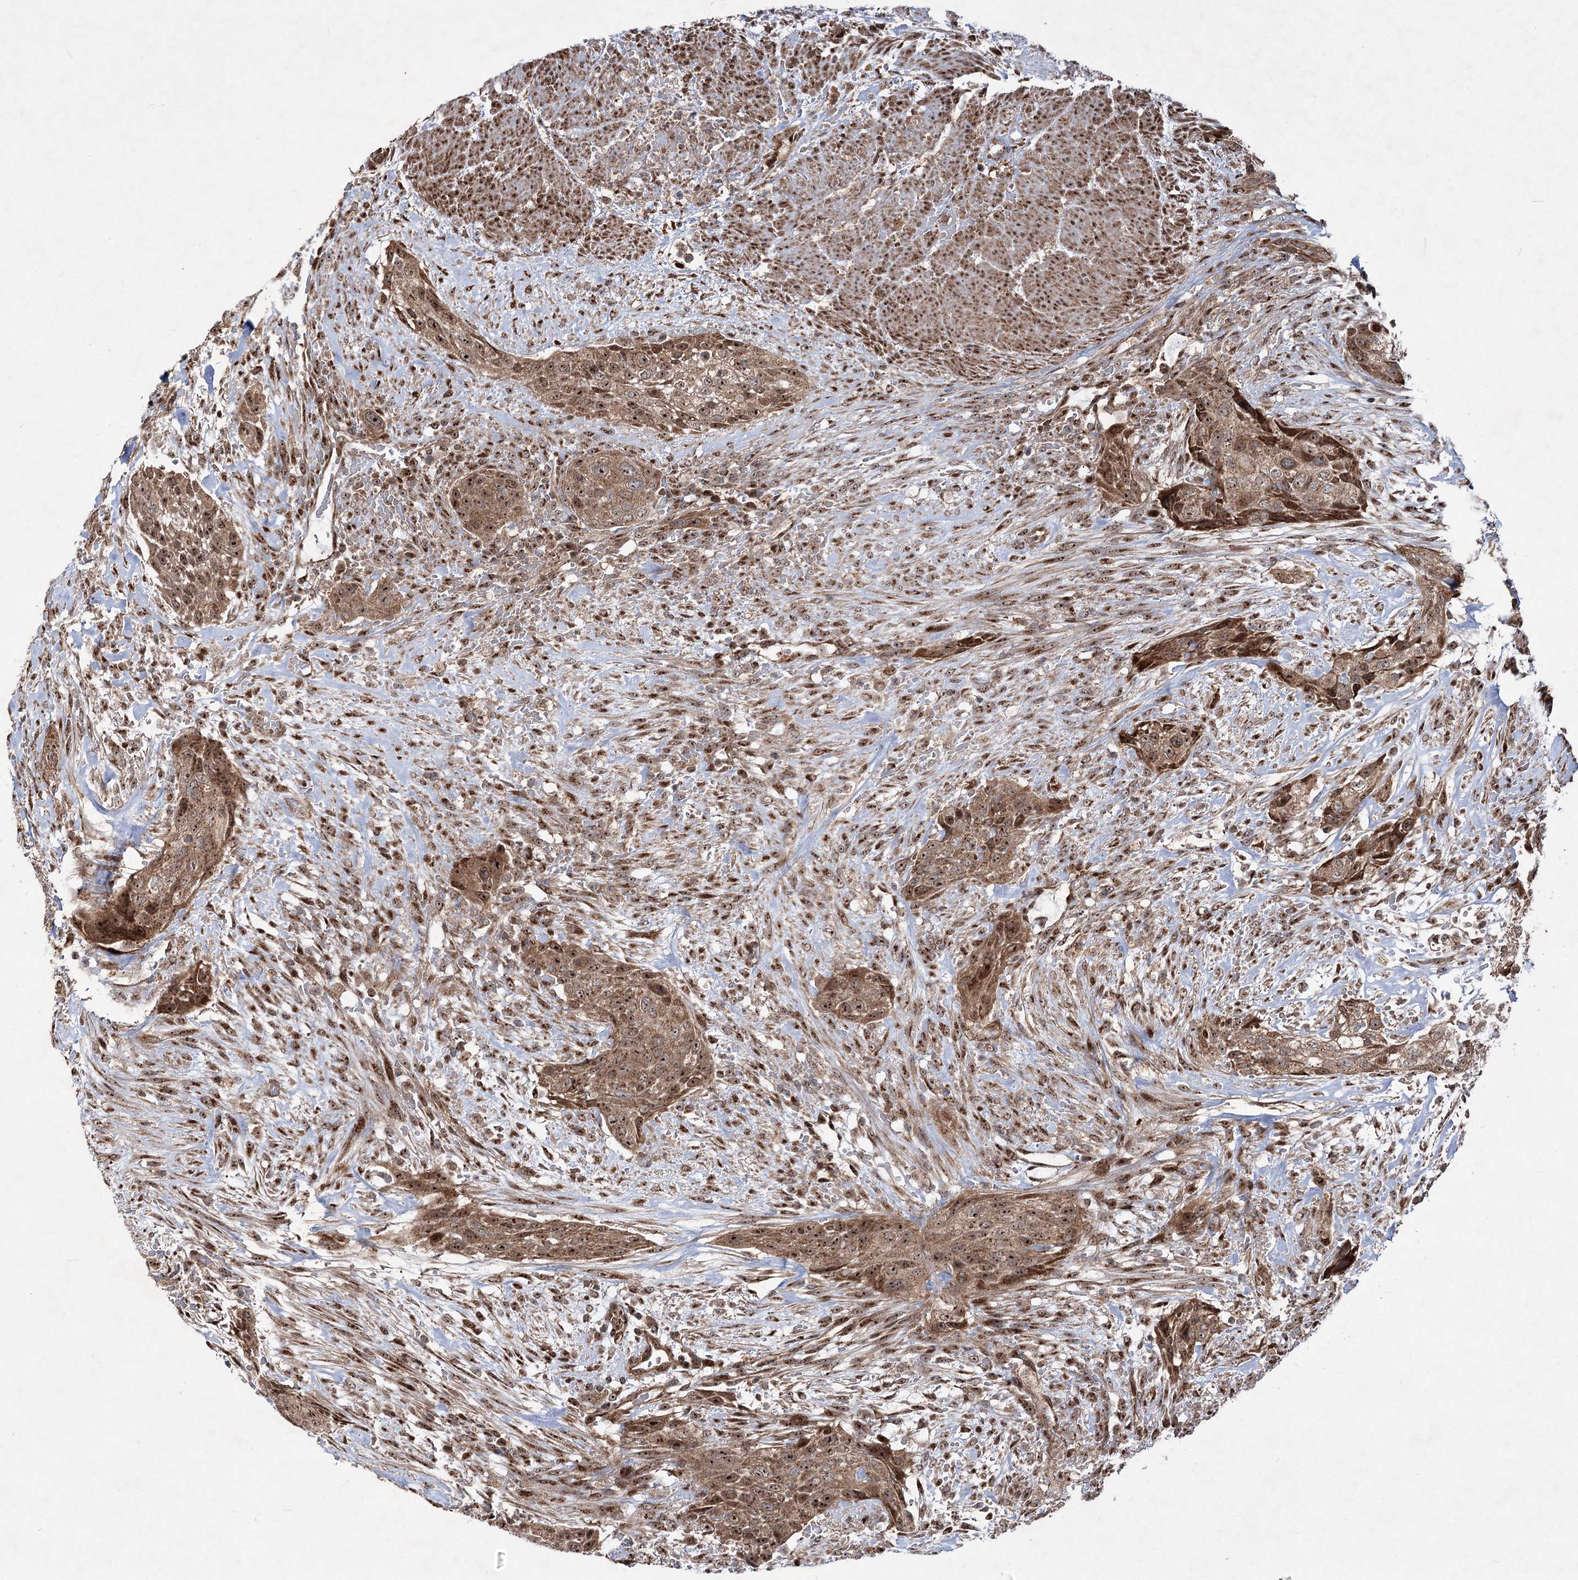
{"staining": {"intensity": "moderate", "quantity": ">75%", "location": "cytoplasmic/membranous,nuclear"}, "tissue": "urothelial cancer", "cell_type": "Tumor cells", "image_type": "cancer", "snomed": [{"axis": "morphology", "description": "Urothelial carcinoma, High grade"}, {"axis": "topography", "description": "Urinary bladder"}], "caption": "A high-resolution photomicrograph shows immunohistochemistry (IHC) staining of urothelial carcinoma (high-grade), which shows moderate cytoplasmic/membranous and nuclear staining in about >75% of tumor cells. The staining was performed using DAB to visualize the protein expression in brown, while the nuclei were stained in blue with hematoxylin (Magnification: 20x).", "gene": "SERINC5", "patient": {"sex": "male", "age": 35}}